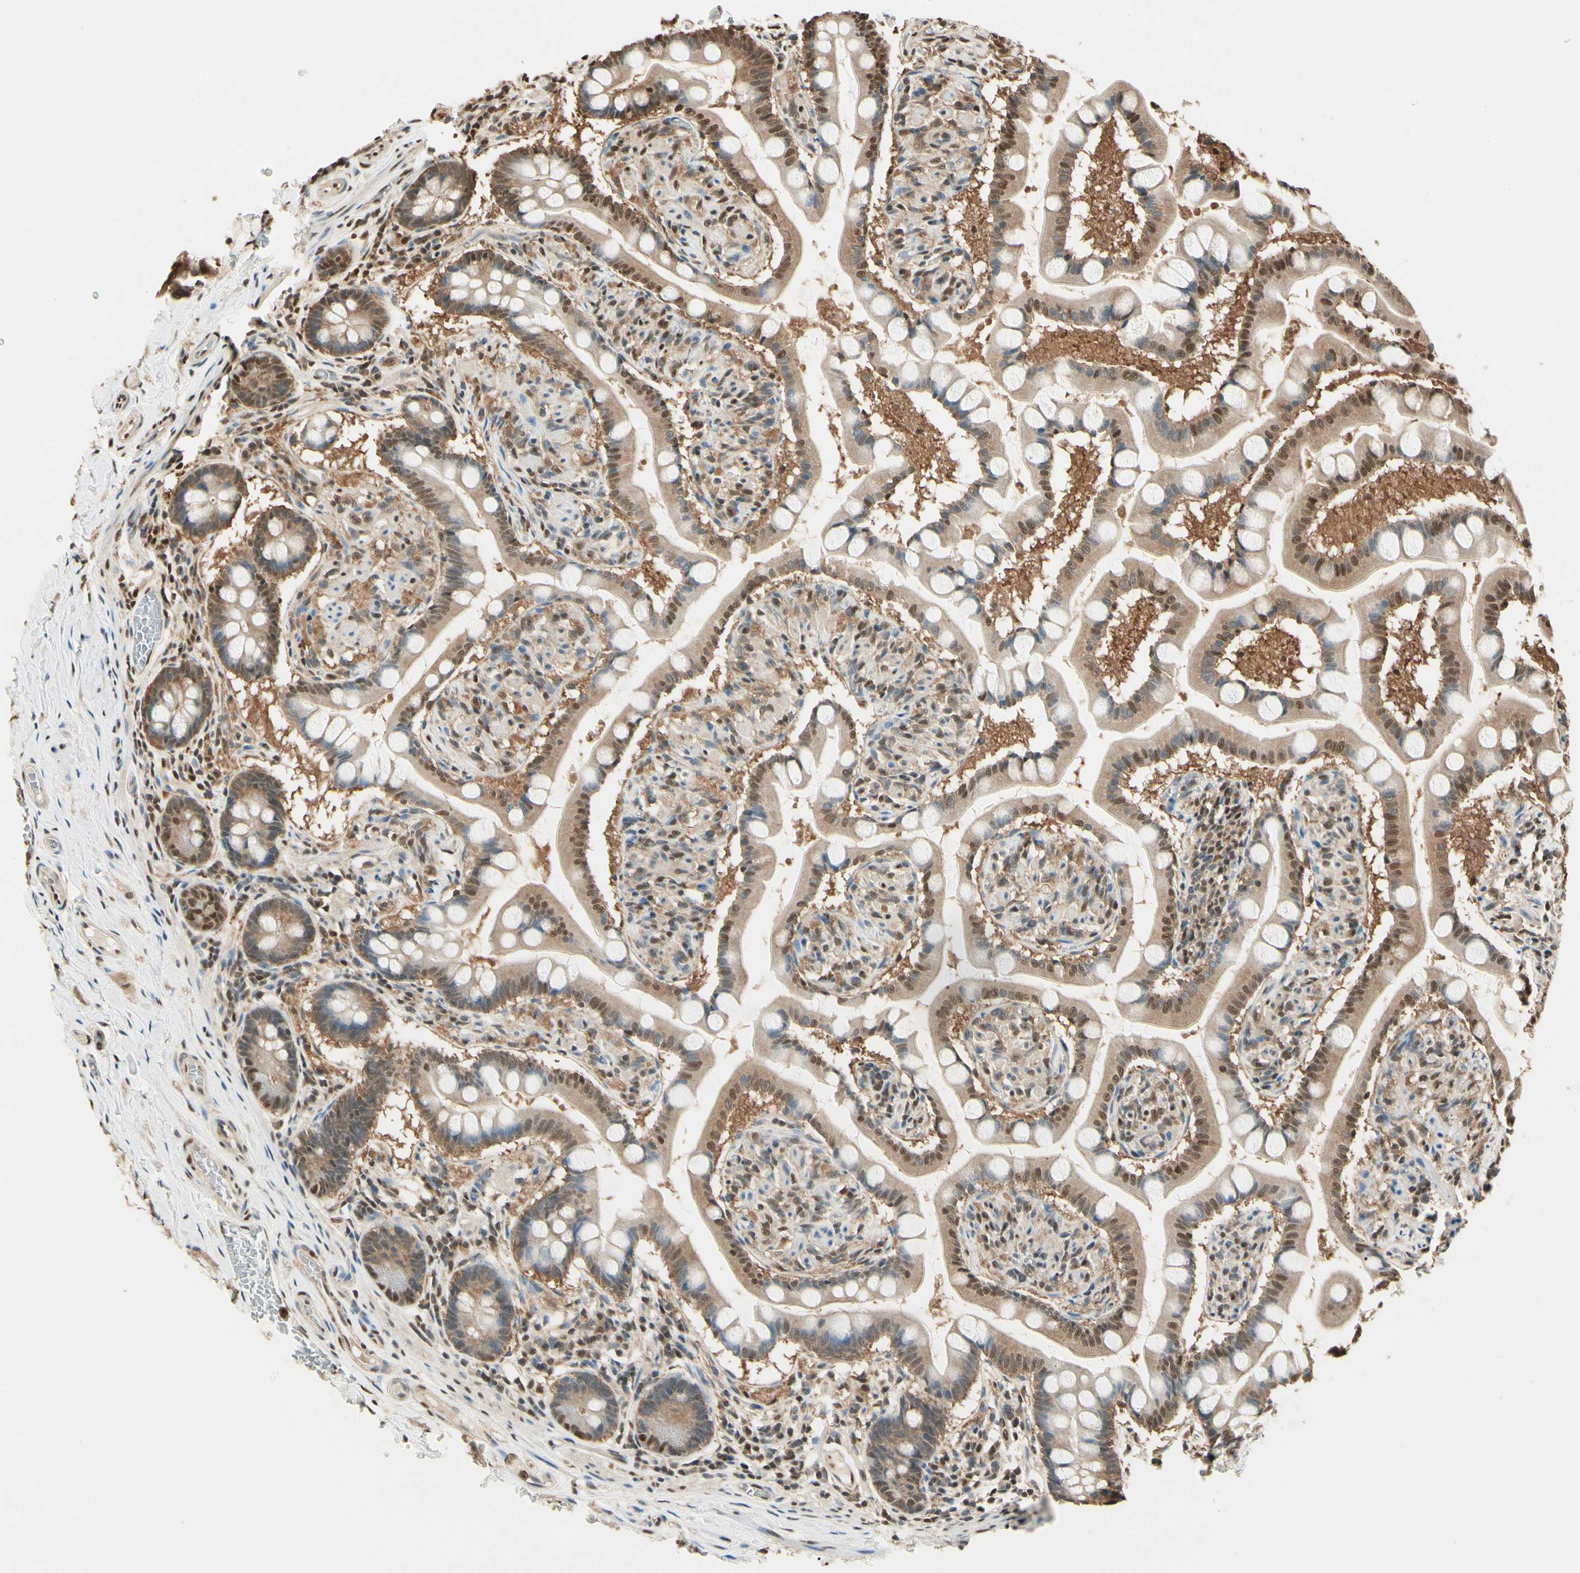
{"staining": {"intensity": "moderate", "quantity": ">75%", "location": "cytoplasmic/membranous,nuclear"}, "tissue": "small intestine", "cell_type": "Glandular cells", "image_type": "normal", "snomed": [{"axis": "morphology", "description": "Normal tissue, NOS"}, {"axis": "topography", "description": "Small intestine"}], "caption": "Benign small intestine demonstrates moderate cytoplasmic/membranous,nuclear positivity in approximately >75% of glandular cells.", "gene": "PNCK", "patient": {"sex": "male", "age": 41}}